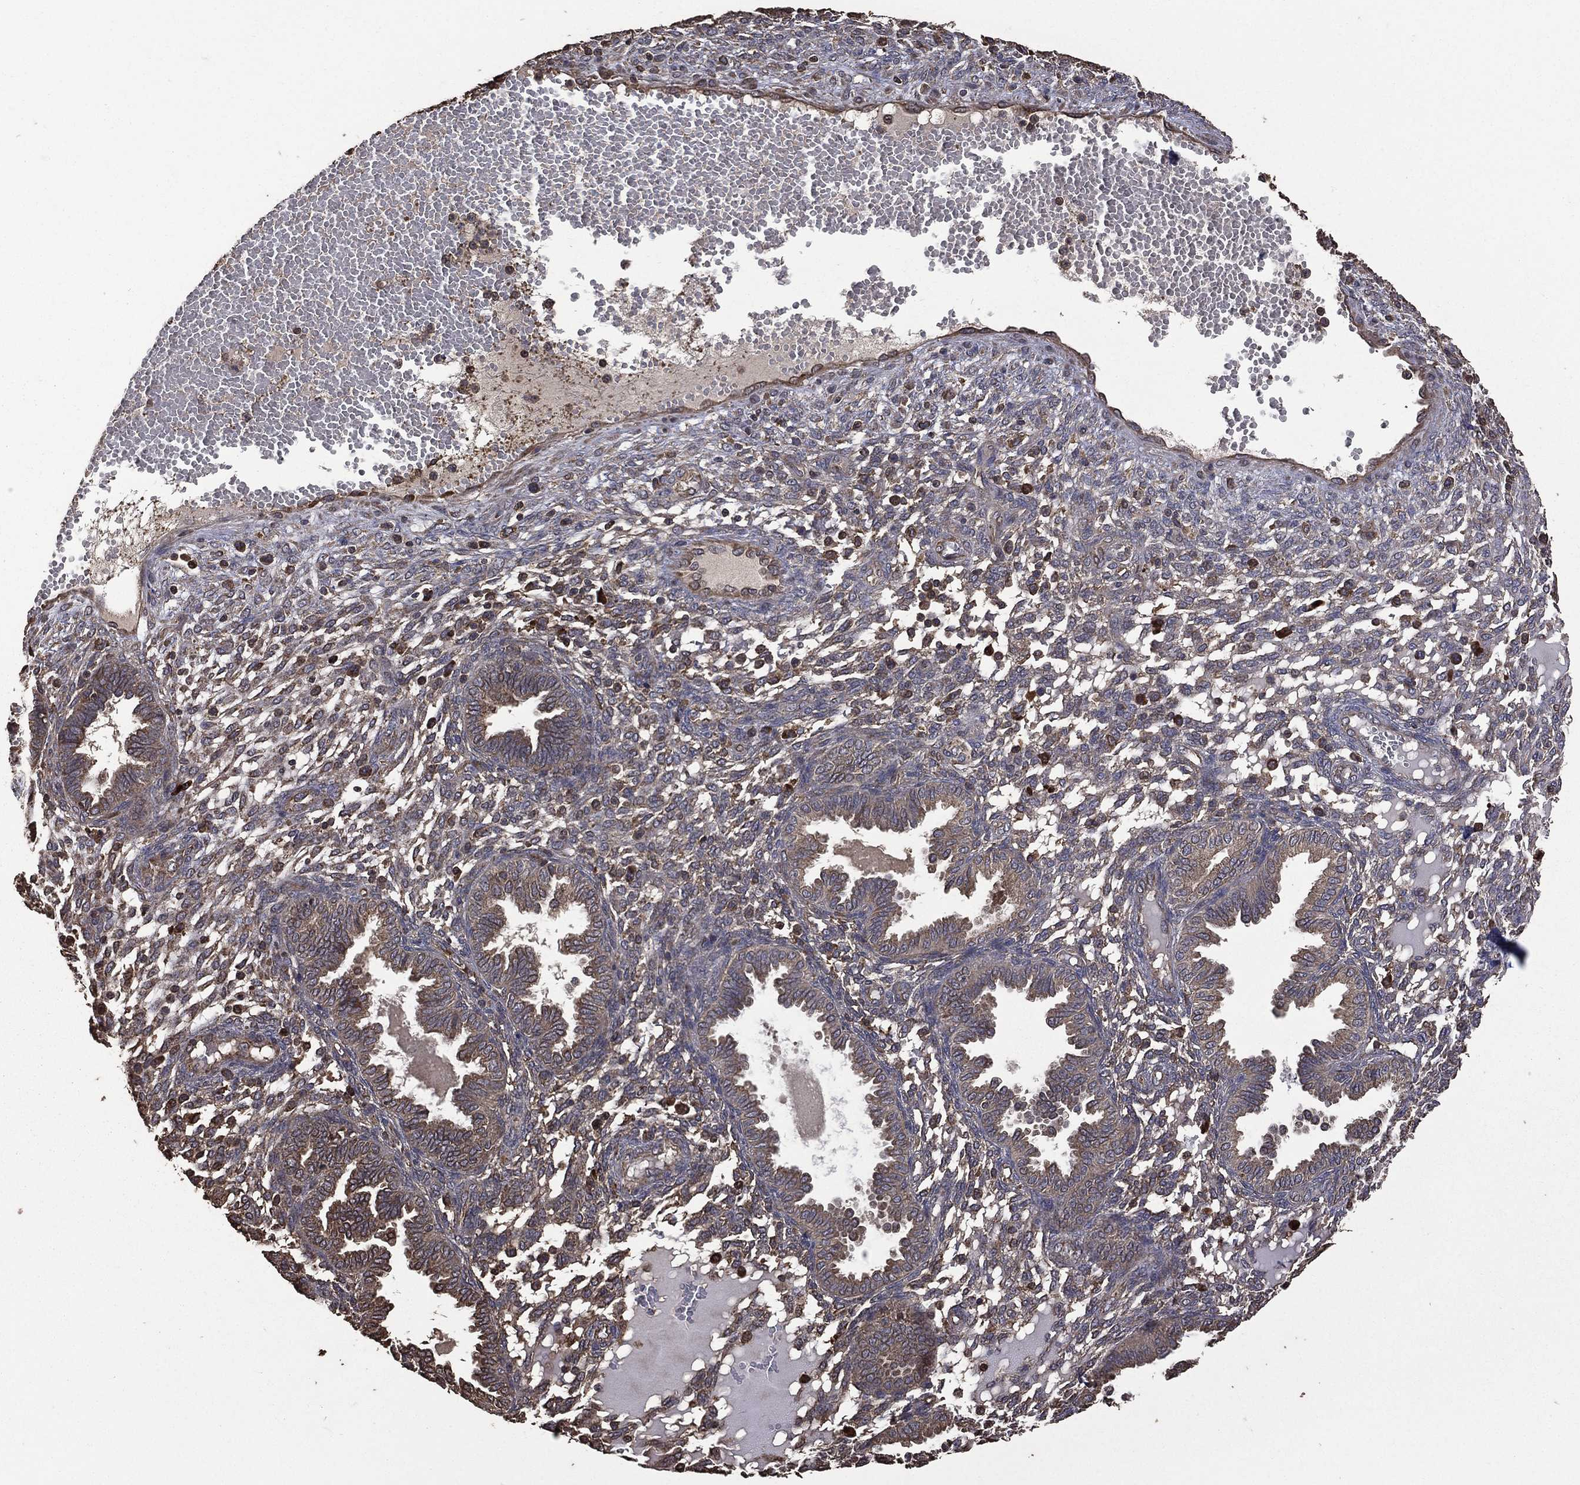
{"staining": {"intensity": "negative", "quantity": "none", "location": "none"}, "tissue": "endometrium", "cell_type": "Cells in endometrial stroma", "image_type": "normal", "snomed": [{"axis": "morphology", "description": "Normal tissue, NOS"}, {"axis": "topography", "description": "Endometrium"}], "caption": "This is an IHC micrograph of unremarkable human endometrium. There is no staining in cells in endometrial stroma.", "gene": "METTL27", "patient": {"sex": "female", "age": 42}}